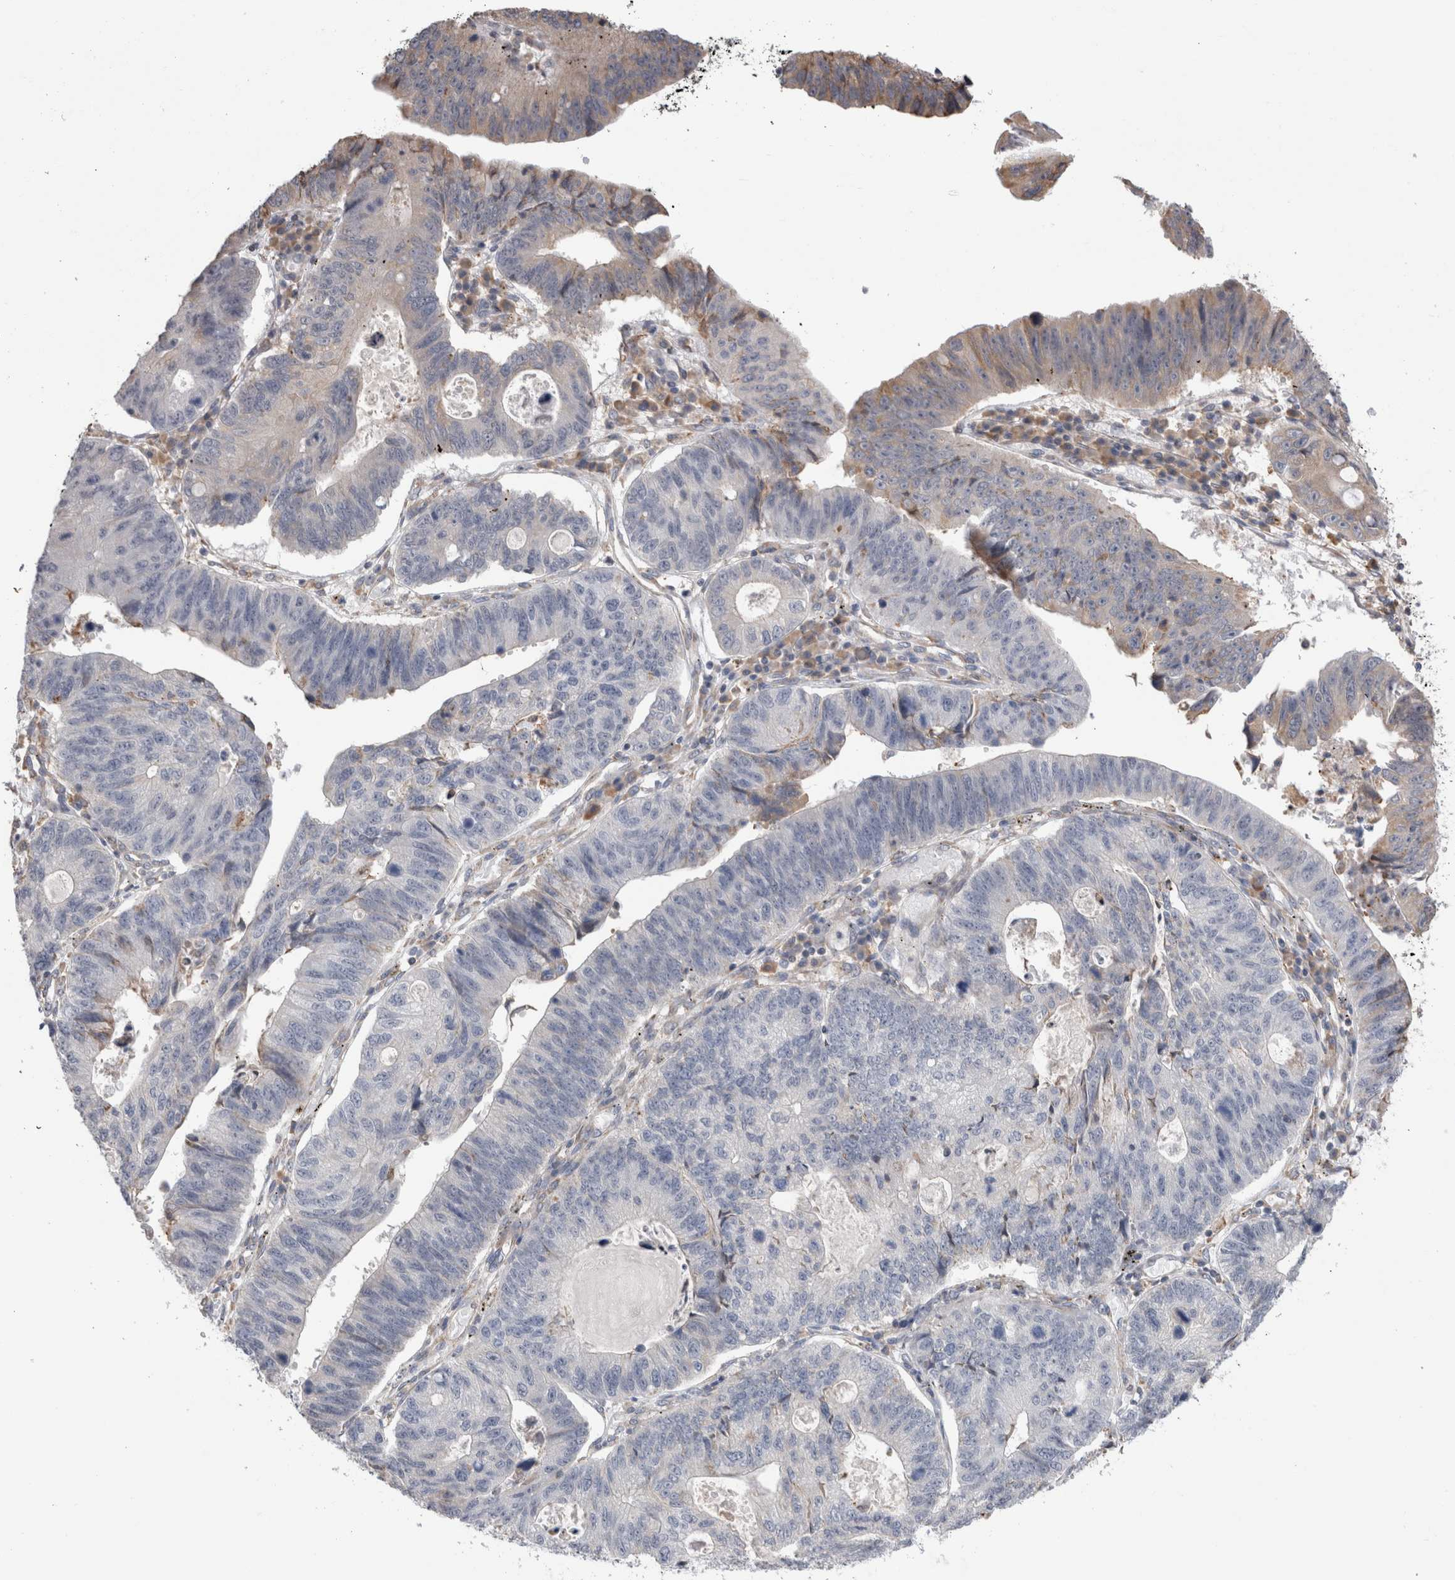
{"staining": {"intensity": "weak", "quantity": "<25%", "location": "cytoplasmic/membranous"}, "tissue": "stomach cancer", "cell_type": "Tumor cells", "image_type": "cancer", "snomed": [{"axis": "morphology", "description": "Adenocarcinoma, NOS"}, {"axis": "topography", "description": "Stomach"}], "caption": "An immunohistochemistry photomicrograph of stomach adenocarcinoma is shown. There is no staining in tumor cells of stomach adenocarcinoma. (DAB (3,3'-diaminobenzidine) IHC visualized using brightfield microscopy, high magnification).", "gene": "SMAP2", "patient": {"sex": "male", "age": 59}}